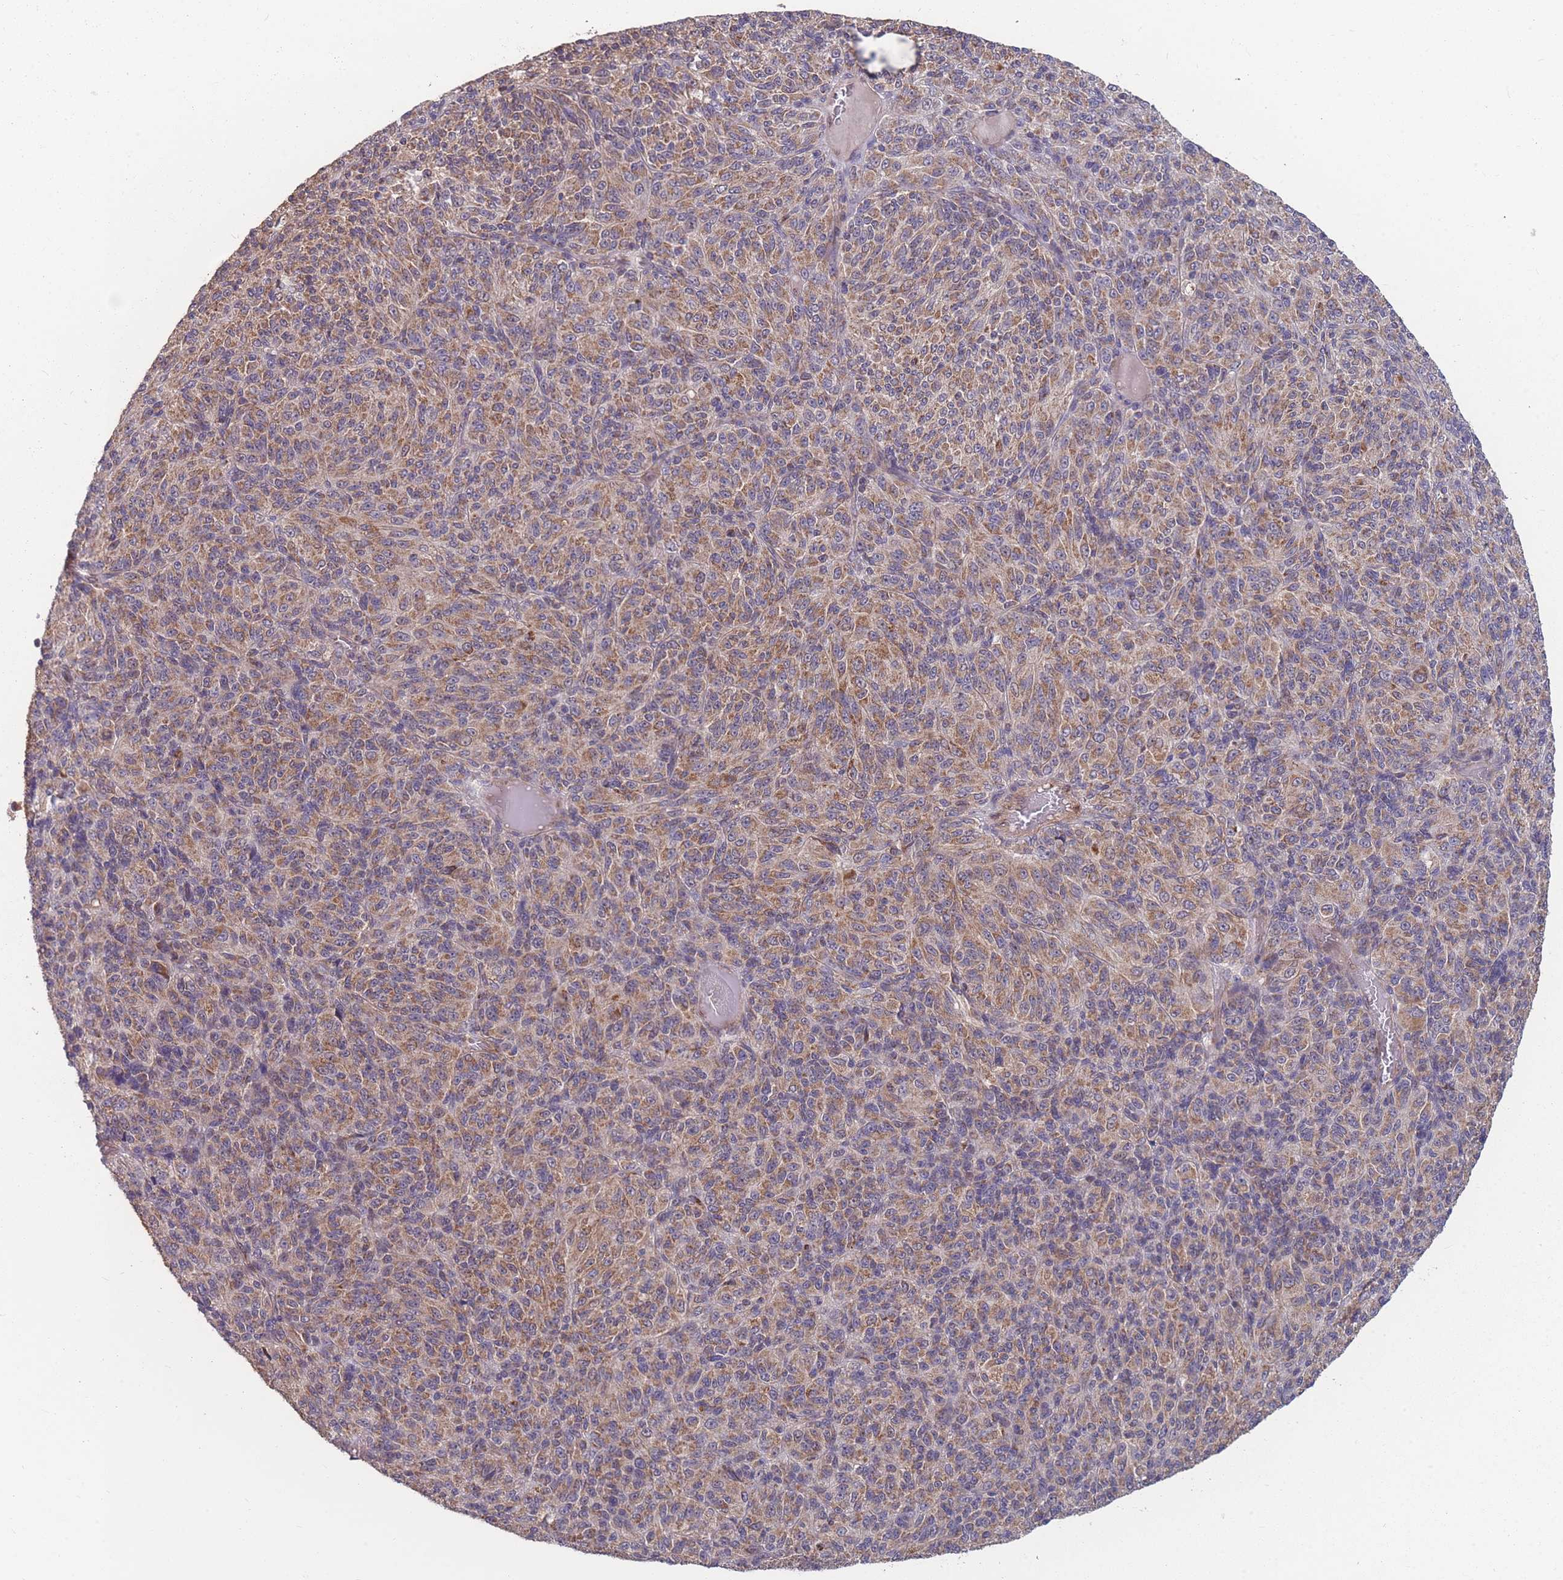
{"staining": {"intensity": "moderate", "quantity": ">75%", "location": "cytoplasmic/membranous"}, "tissue": "melanoma", "cell_type": "Tumor cells", "image_type": "cancer", "snomed": [{"axis": "morphology", "description": "Malignant melanoma, Metastatic site"}, {"axis": "topography", "description": "Brain"}], "caption": "Tumor cells display medium levels of moderate cytoplasmic/membranous staining in about >75% of cells in human malignant melanoma (metastatic site). The staining was performed using DAB (3,3'-diaminobenzidine), with brown indicating positive protein expression. Nuclei are stained blue with hematoxylin.", "gene": "SLC35B4", "patient": {"sex": "female", "age": 56}}